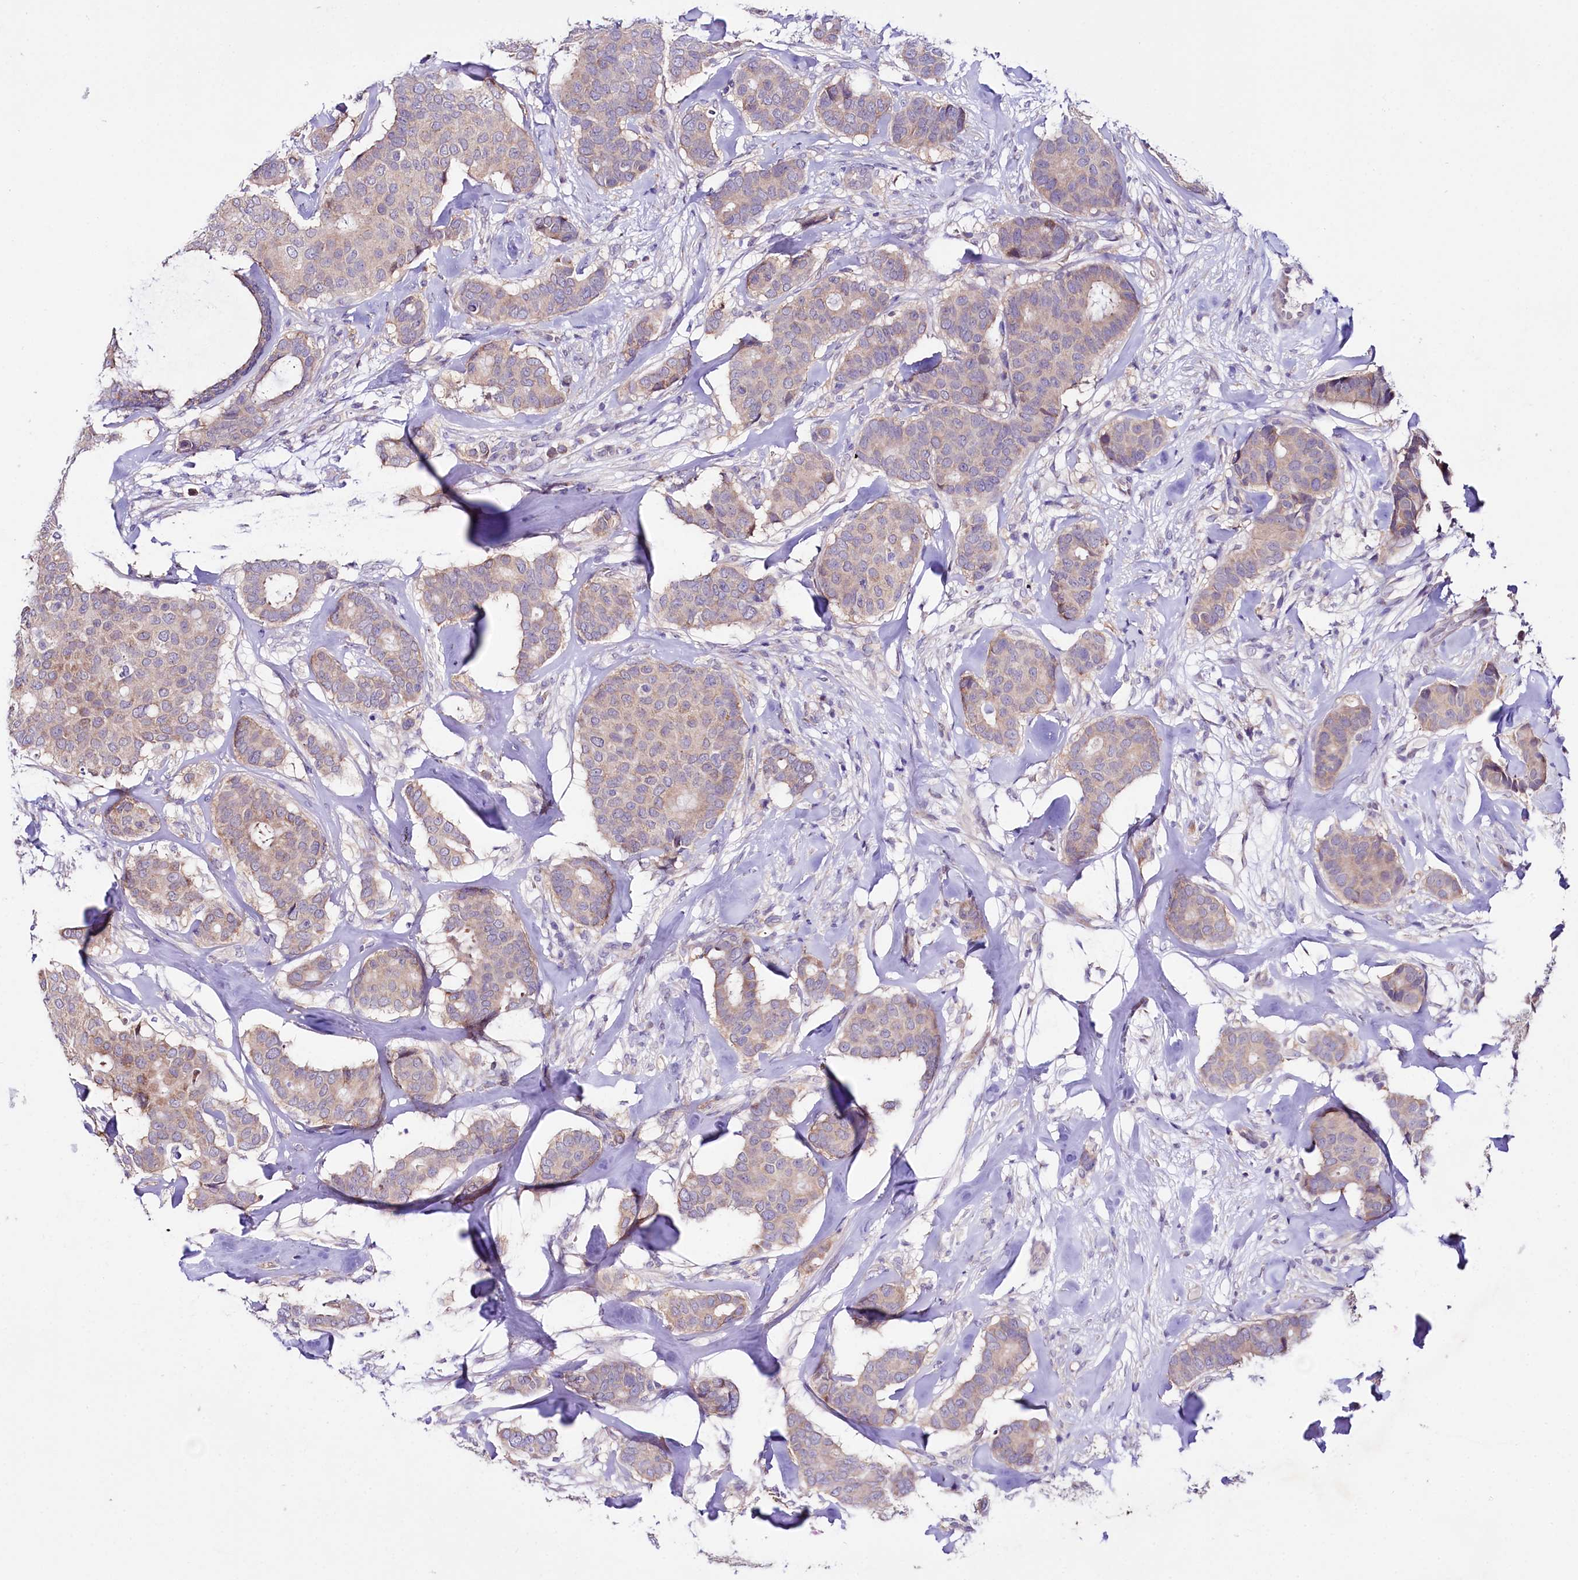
{"staining": {"intensity": "weak", "quantity": "25%-75%", "location": "cytoplasmic/membranous"}, "tissue": "breast cancer", "cell_type": "Tumor cells", "image_type": "cancer", "snomed": [{"axis": "morphology", "description": "Duct carcinoma"}, {"axis": "topography", "description": "Breast"}], "caption": "Weak cytoplasmic/membranous positivity for a protein is appreciated in approximately 25%-75% of tumor cells of intraductal carcinoma (breast) using immunohistochemistry (IHC).", "gene": "CEP295", "patient": {"sex": "female", "age": 75}}